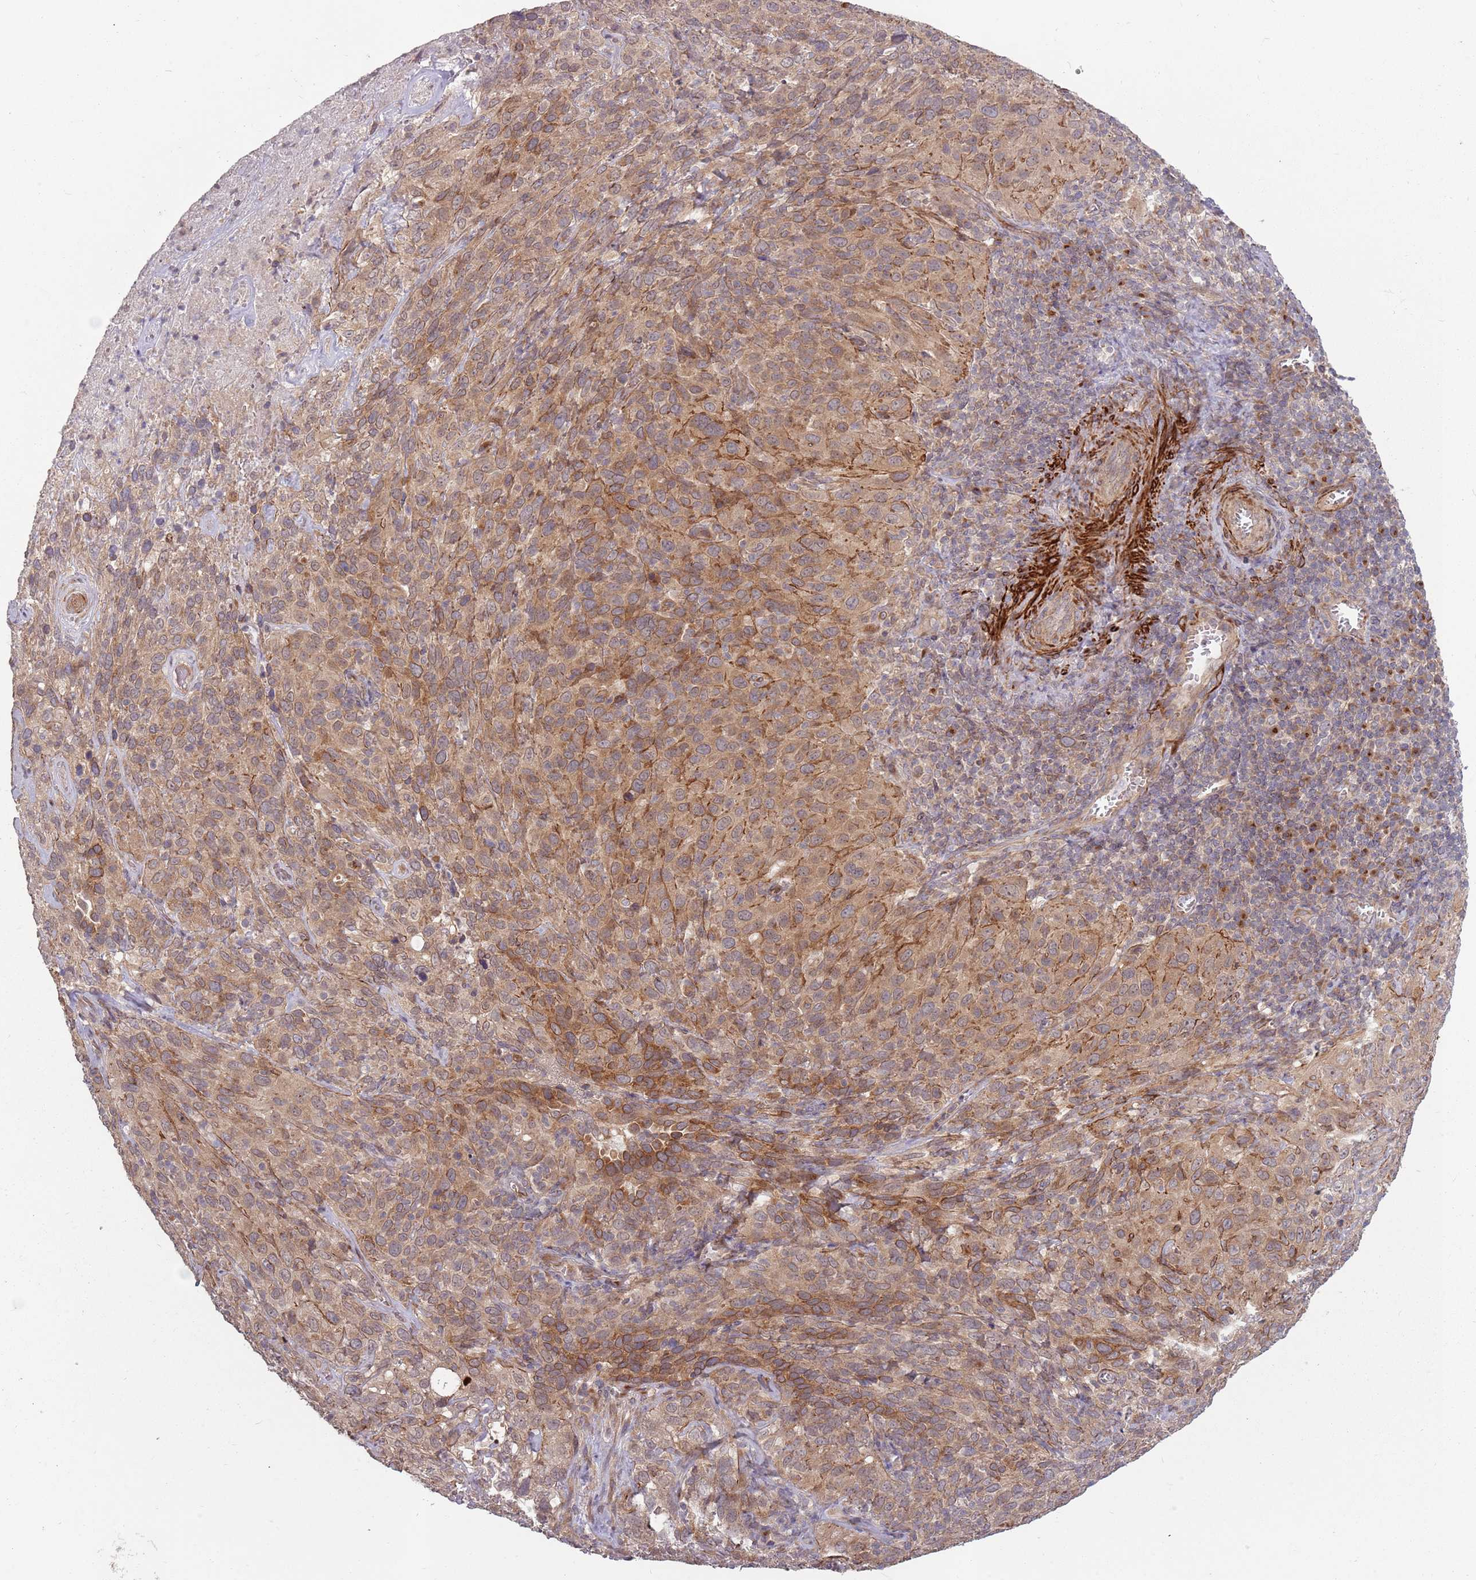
{"staining": {"intensity": "weak", "quantity": ">75%", "location": "cytoplasmic/membranous"}, "tissue": "cervical cancer", "cell_type": "Tumor cells", "image_type": "cancer", "snomed": [{"axis": "morphology", "description": "Squamous cell carcinoma, NOS"}, {"axis": "topography", "description": "Cervix"}], "caption": "Protein staining reveals weak cytoplasmic/membranous staining in about >75% of tumor cells in squamous cell carcinoma (cervical).", "gene": "PLD6", "patient": {"sex": "female", "age": 51}}